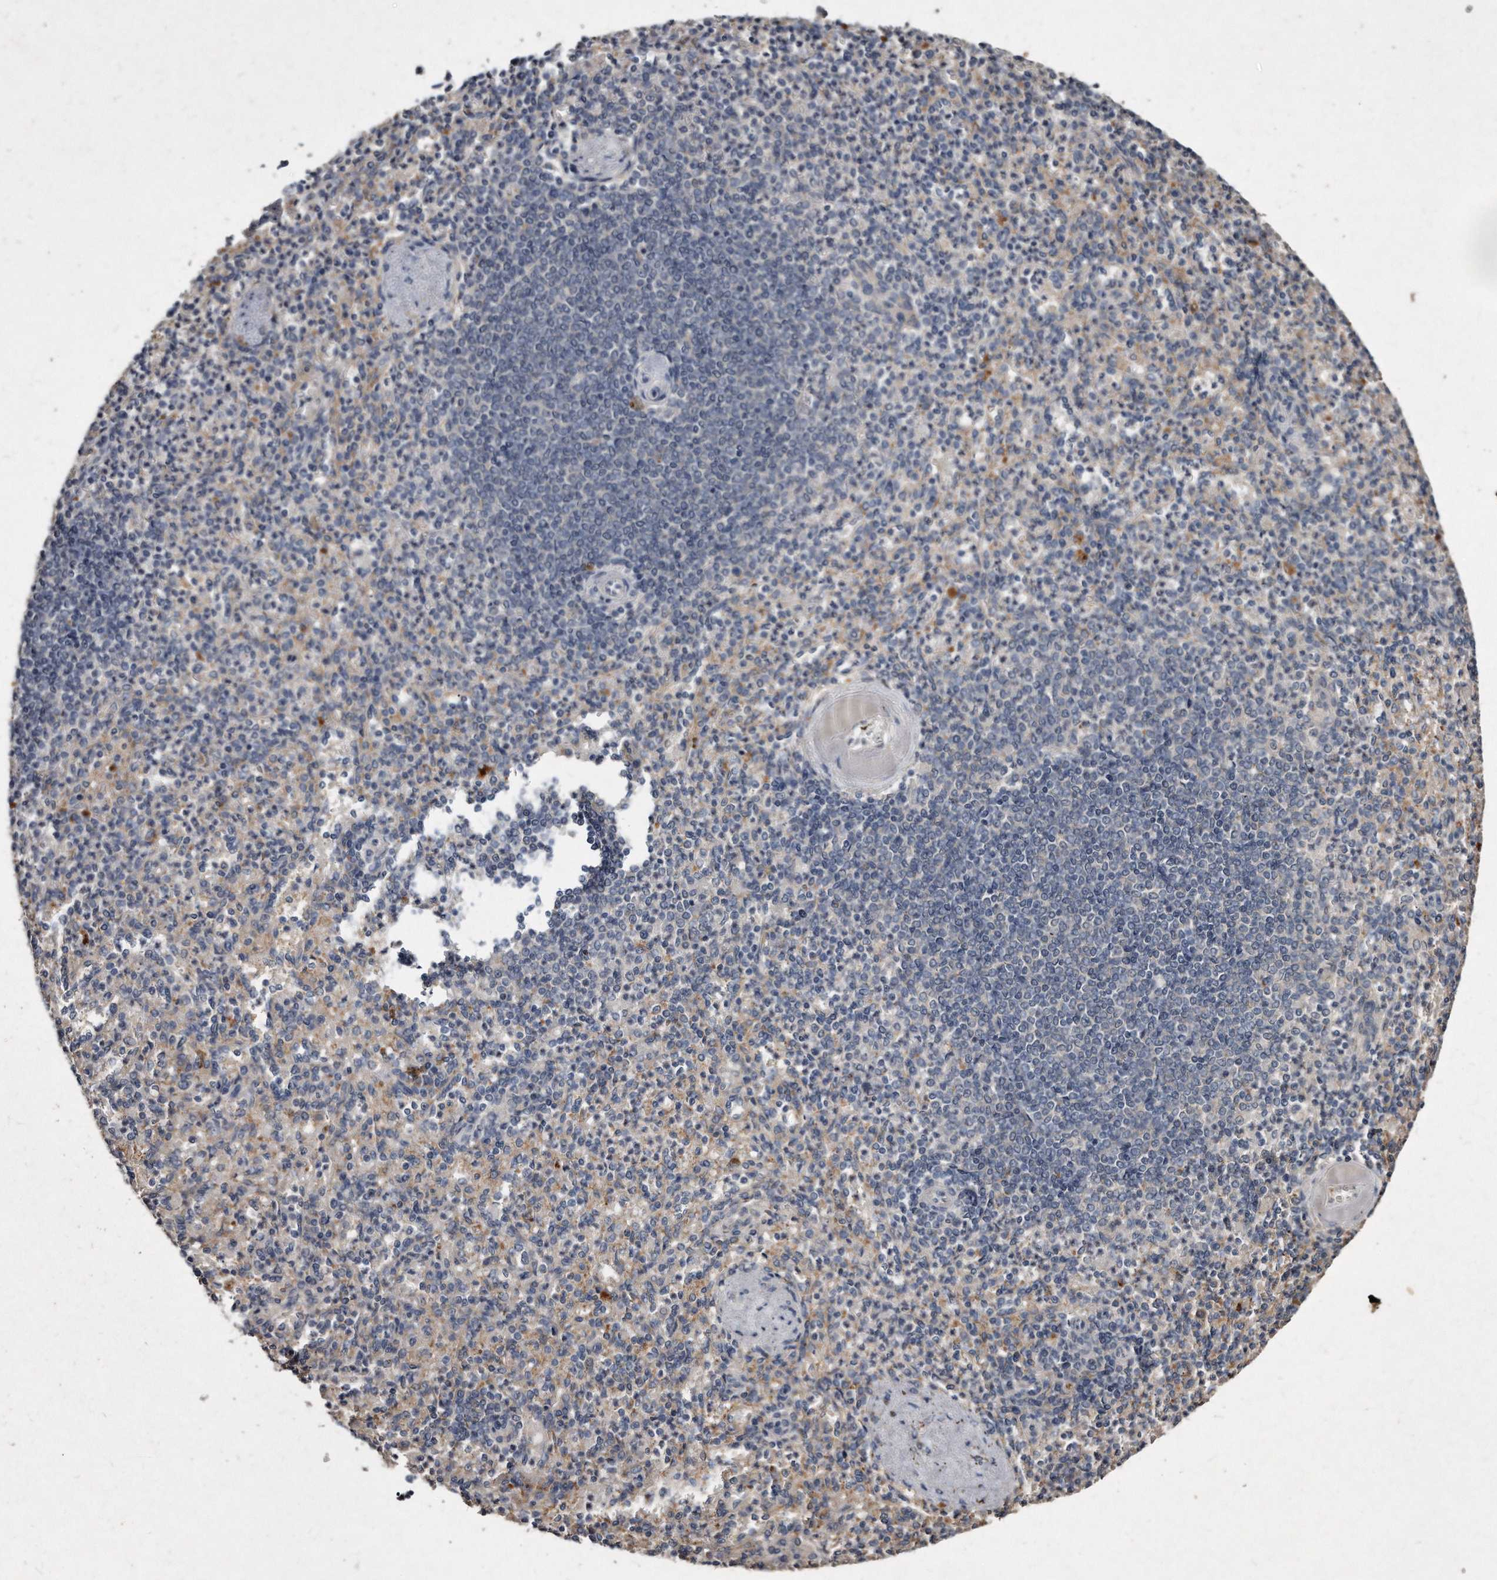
{"staining": {"intensity": "weak", "quantity": "<25%", "location": "cytoplasmic/membranous"}, "tissue": "spleen", "cell_type": "Cells in red pulp", "image_type": "normal", "snomed": [{"axis": "morphology", "description": "Normal tissue, NOS"}, {"axis": "topography", "description": "Spleen"}], "caption": "Immunohistochemistry image of benign human spleen stained for a protein (brown), which demonstrates no expression in cells in red pulp. (DAB immunohistochemistry, high magnification).", "gene": "KLHDC3", "patient": {"sex": "female", "age": 74}}